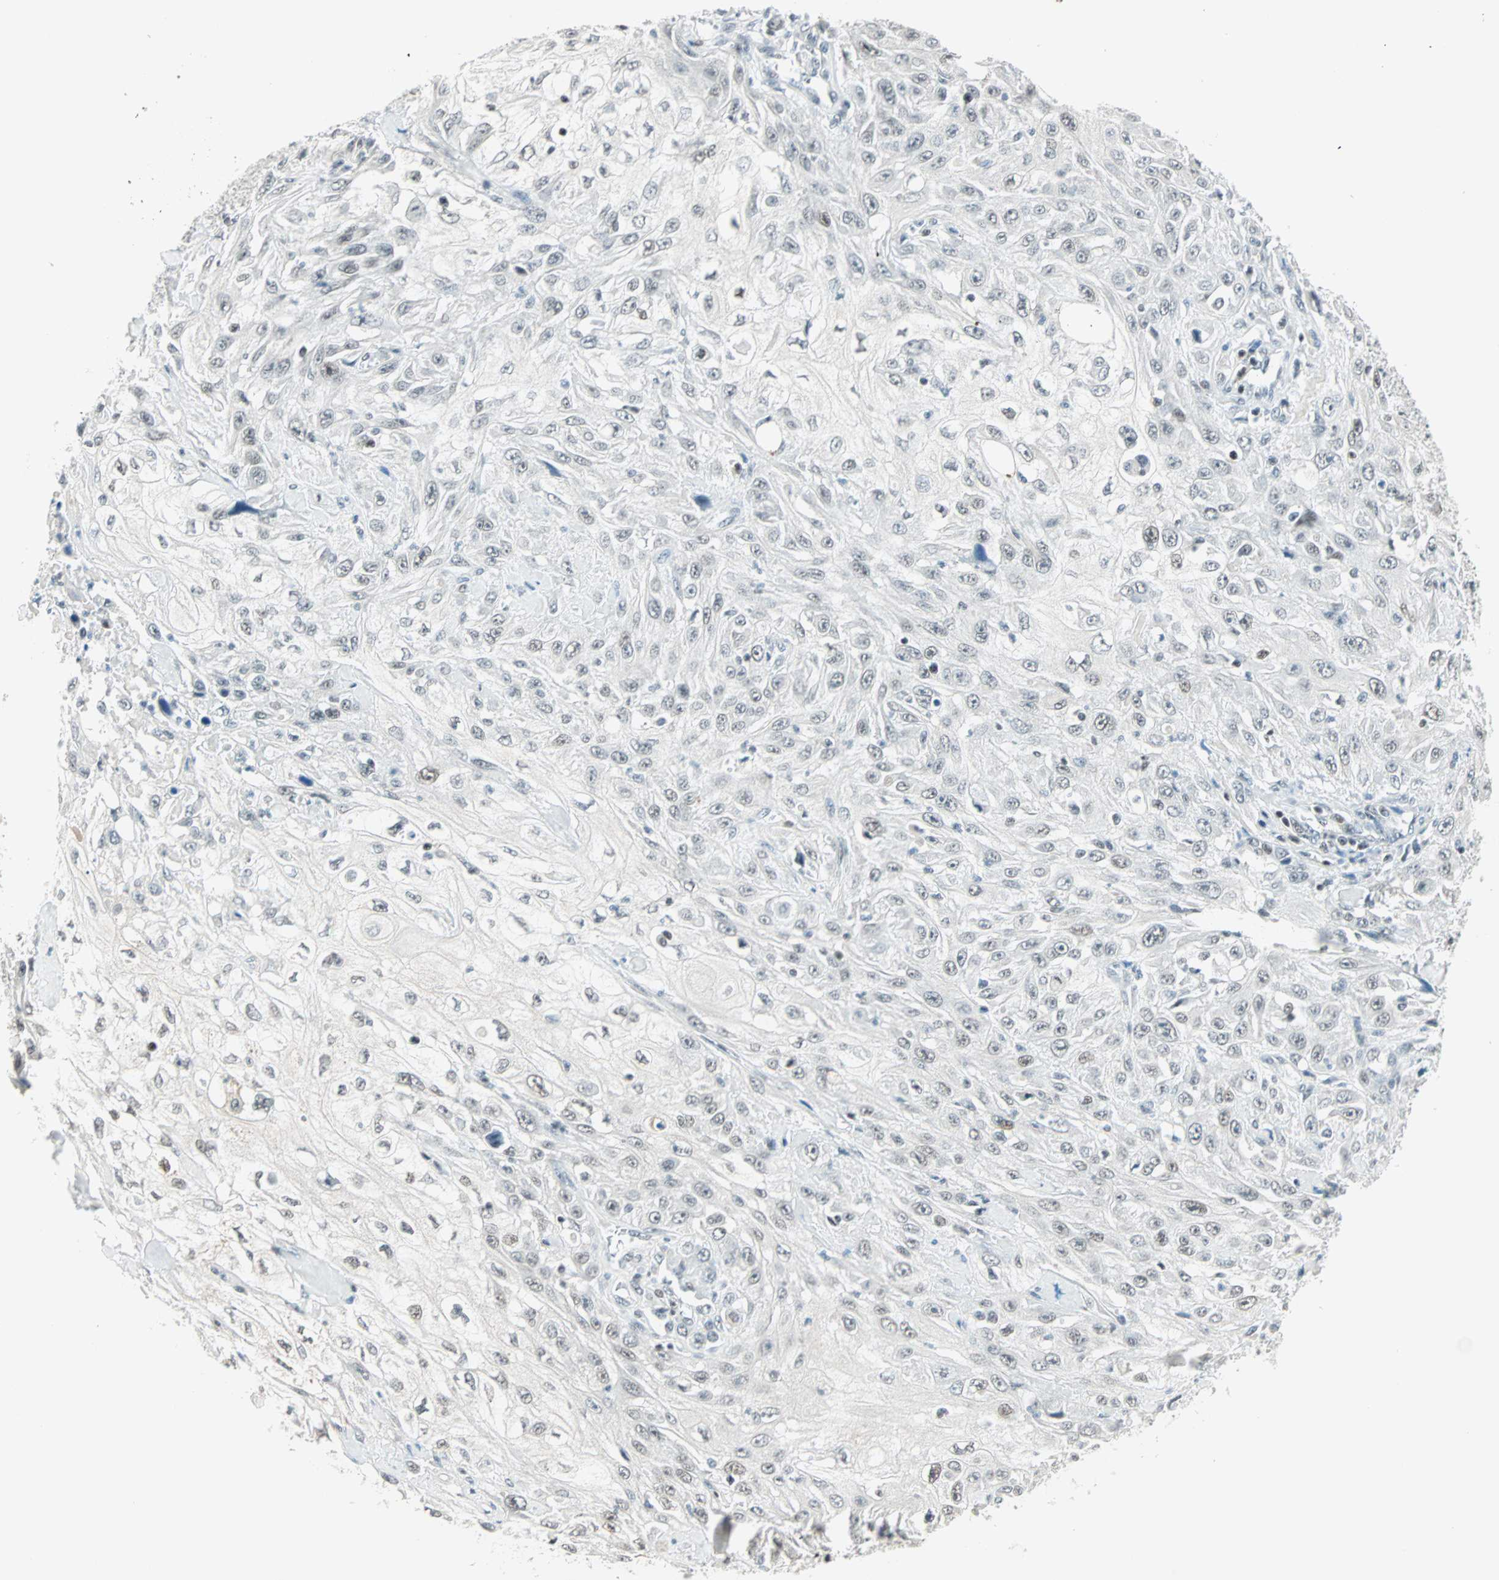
{"staining": {"intensity": "weak", "quantity": "<25%", "location": "nuclear"}, "tissue": "skin cancer", "cell_type": "Tumor cells", "image_type": "cancer", "snomed": [{"axis": "morphology", "description": "Squamous cell carcinoma, NOS"}, {"axis": "morphology", "description": "Squamous cell carcinoma, metastatic, NOS"}, {"axis": "topography", "description": "Skin"}, {"axis": "topography", "description": "Lymph node"}], "caption": "This is an immunohistochemistry histopathology image of skin metastatic squamous cell carcinoma. There is no staining in tumor cells.", "gene": "SIN3A", "patient": {"sex": "male", "age": 75}}